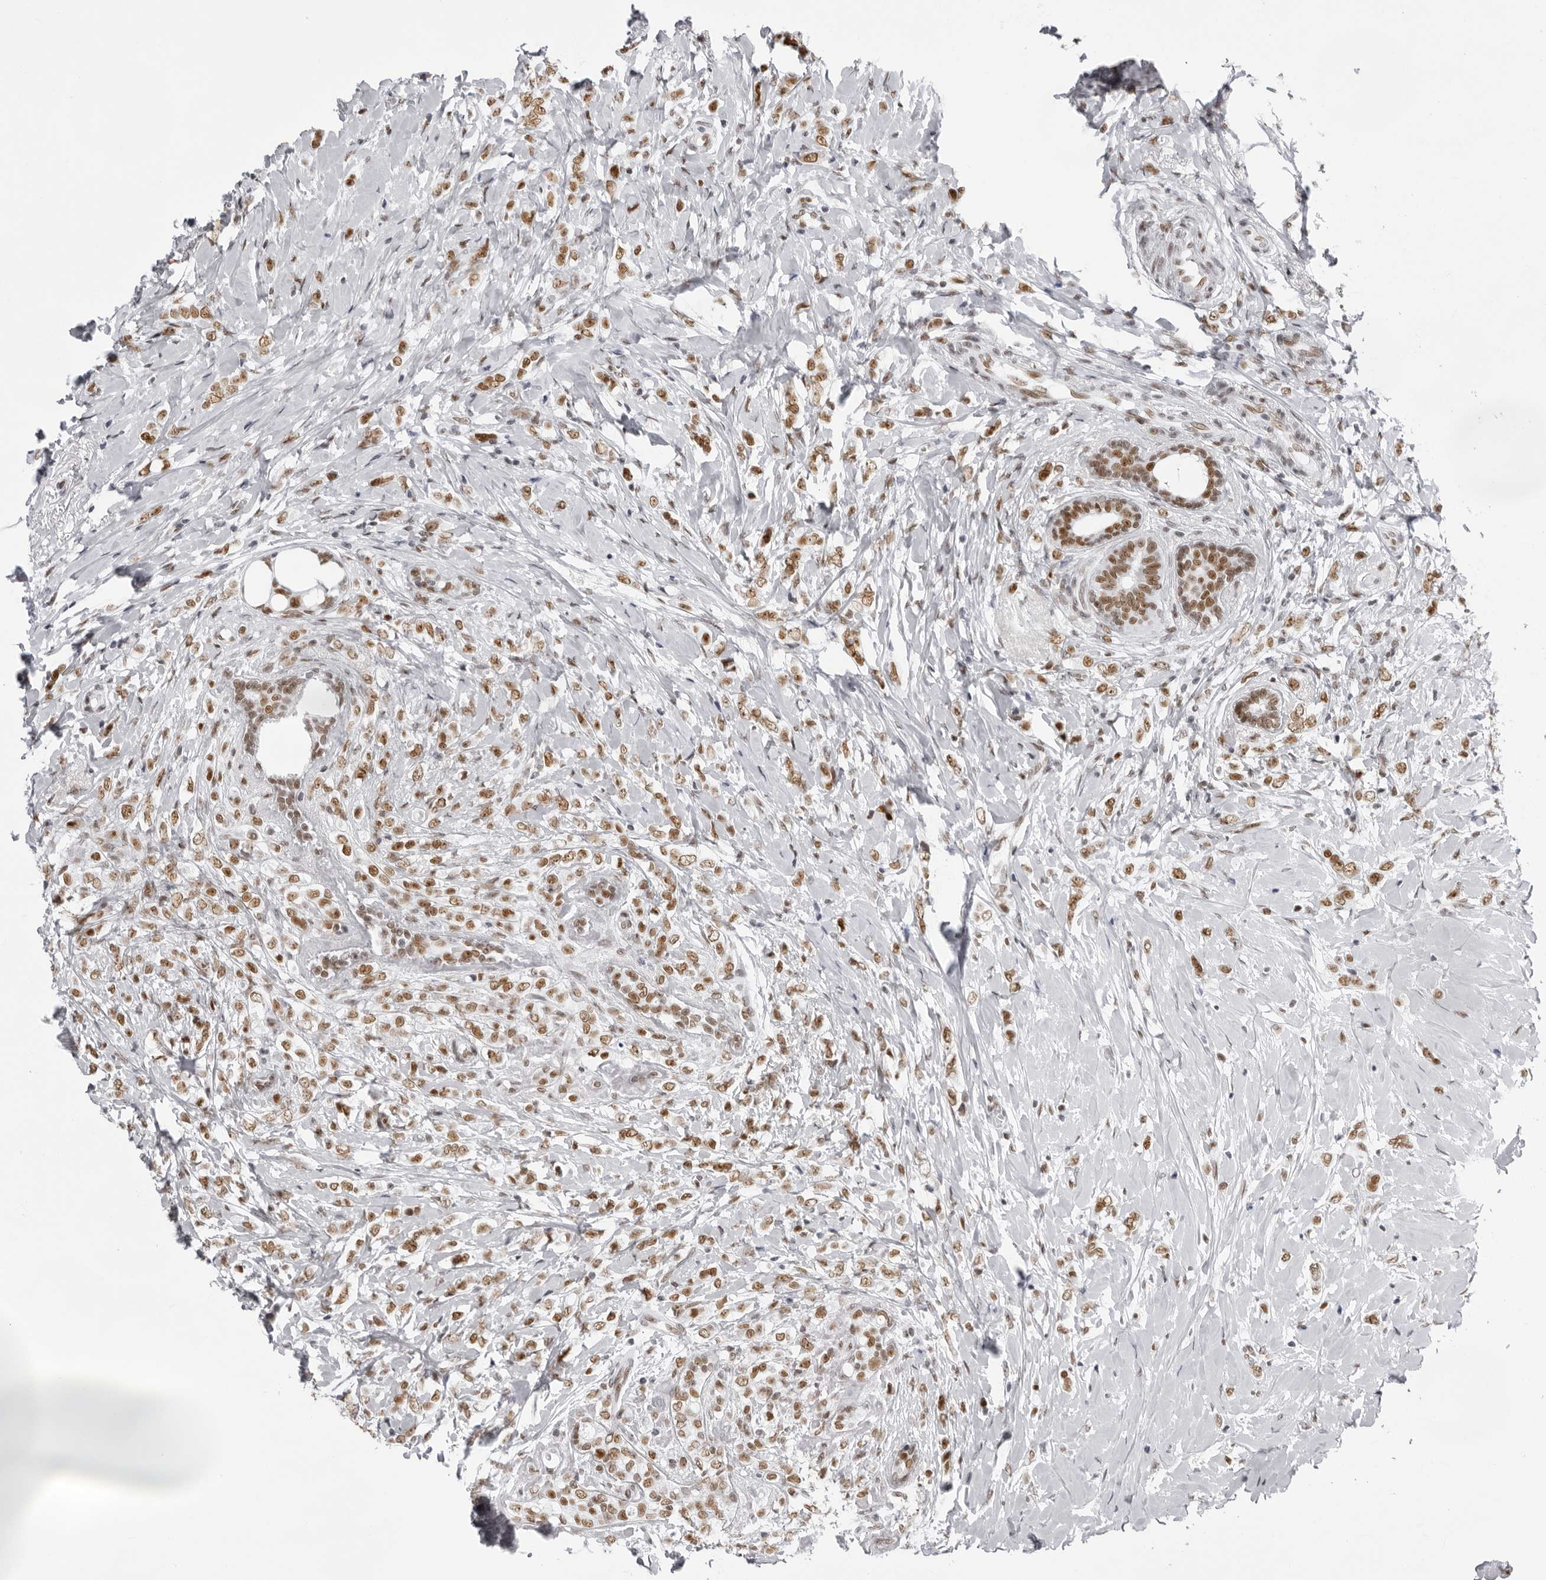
{"staining": {"intensity": "moderate", "quantity": ">75%", "location": "nuclear"}, "tissue": "breast cancer", "cell_type": "Tumor cells", "image_type": "cancer", "snomed": [{"axis": "morphology", "description": "Normal tissue, NOS"}, {"axis": "morphology", "description": "Lobular carcinoma"}, {"axis": "topography", "description": "Breast"}], "caption": "Tumor cells demonstrate medium levels of moderate nuclear positivity in about >75% of cells in human breast cancer (lobular carcinoma).", "gene": "IRF2BP2", "patient": {"sex": "female", "age": 47}}